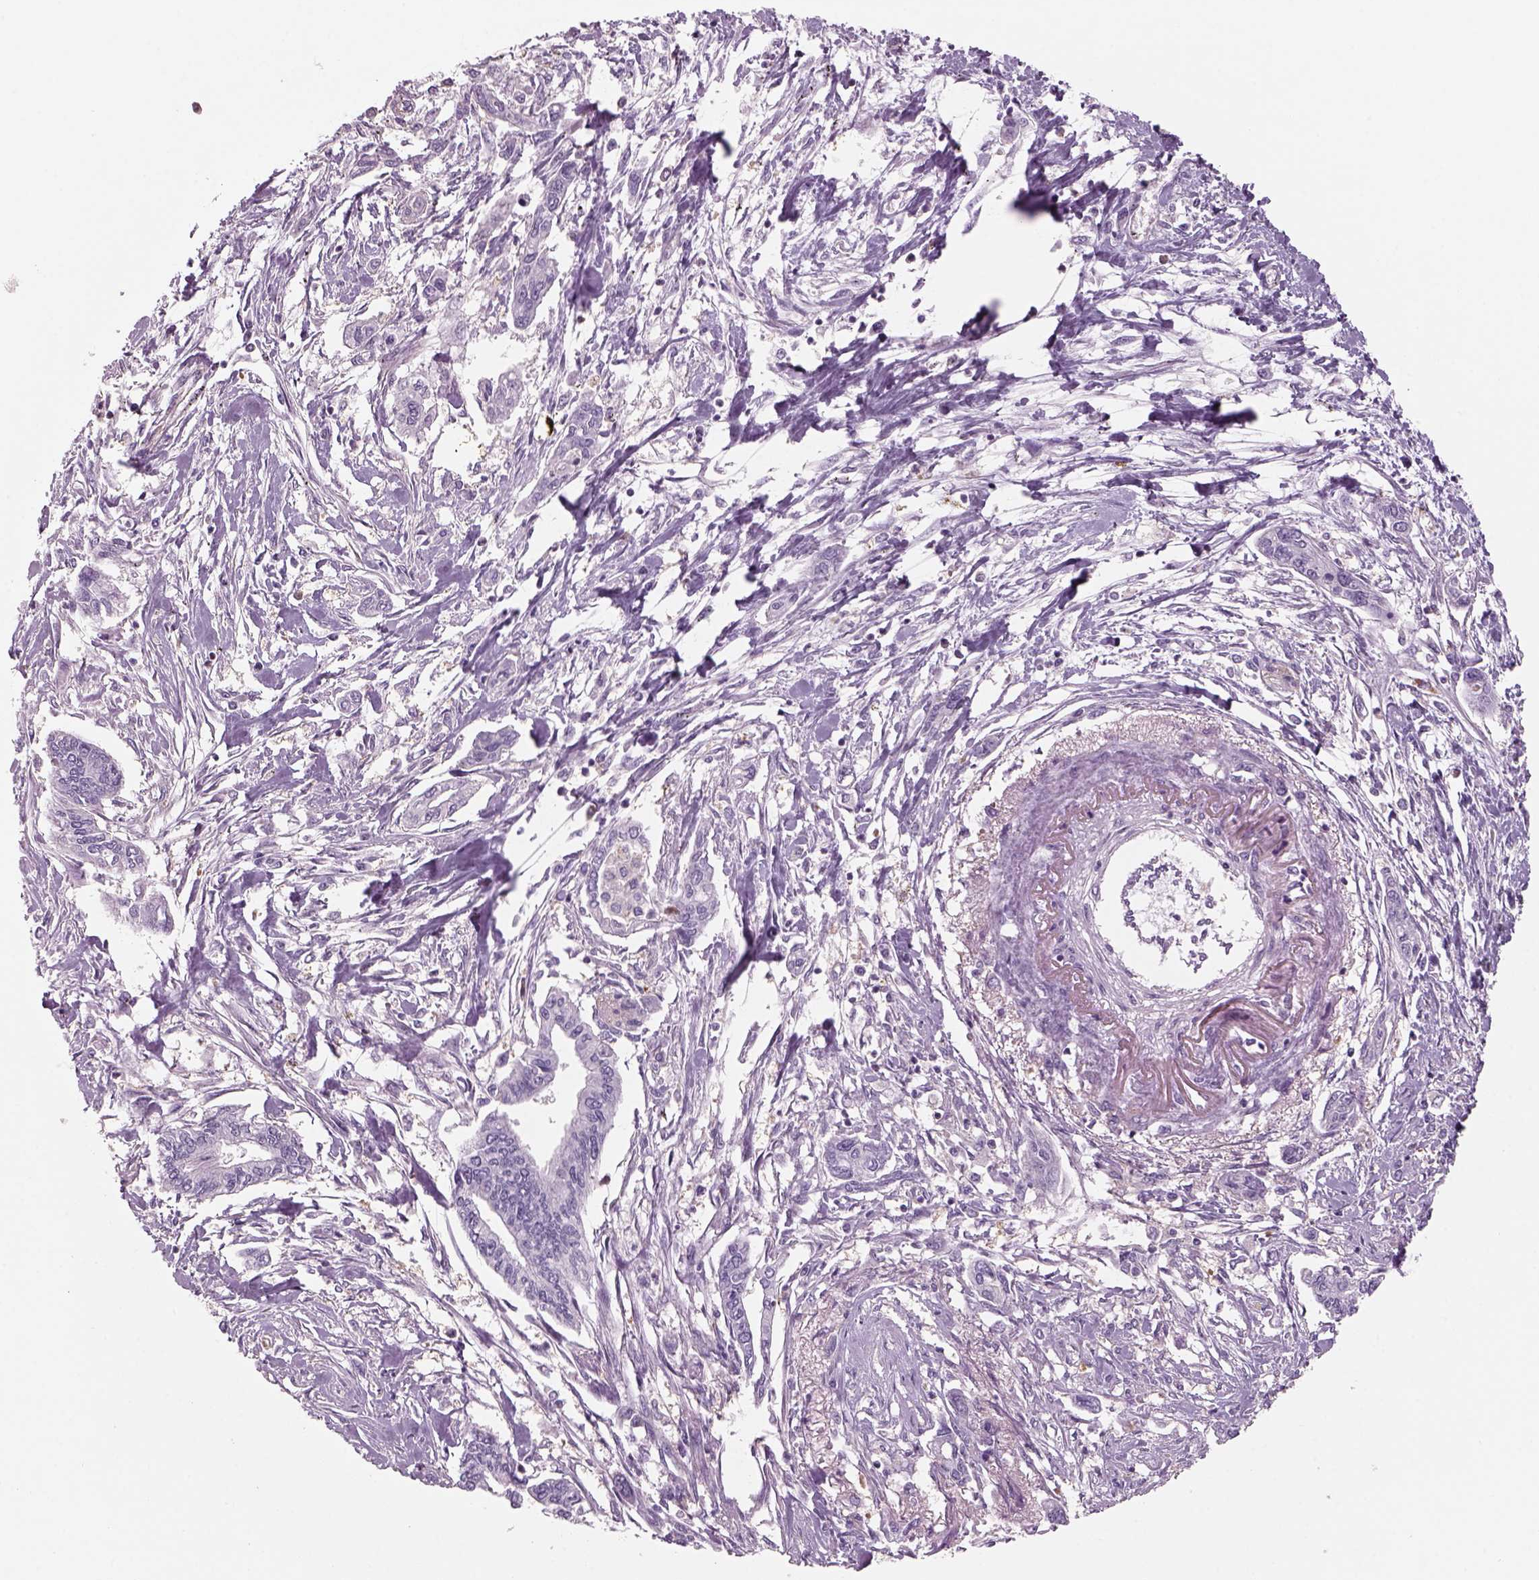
{"staining": {"intensity": "negative", "quantity": "none", "location": "none"}, "tissue": "pancreatic cancer", "cell_type": "Tumor cells", "image_type": "cancer", "snomed": [{"axis": "morphology", "description": "Adenocarcinoma, NOS"}, {"axis": "topography", "description": "Pancreas"}], "caption": "High magnification brightfield microscopy of adenocarcinoma (pancreatic) stained with DAB (brown) and counterstained with hematoxylin (blue): tumor cells show no significant expression.", "gene": "SLC1A7", "patient": {"sex": "male", "age": 60}}